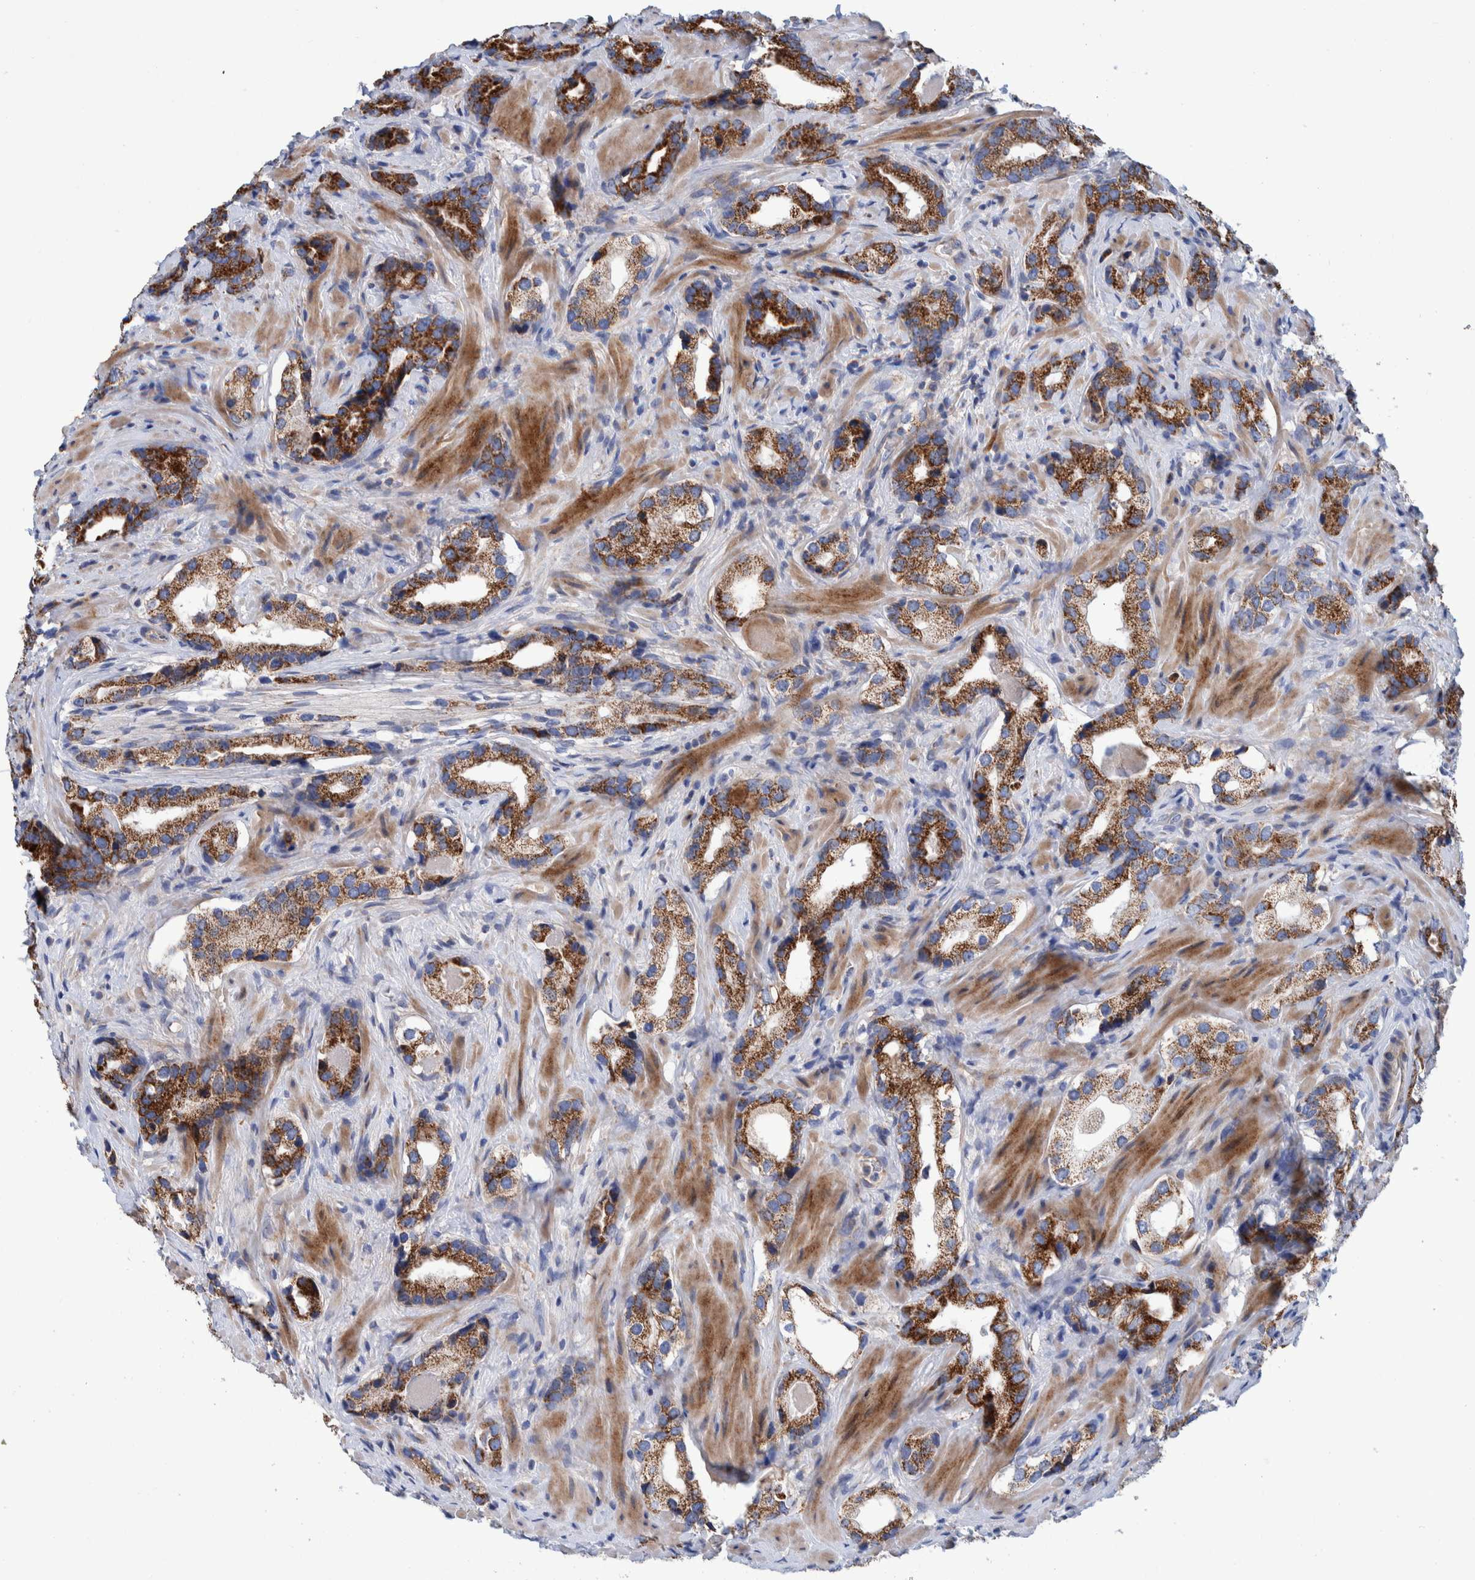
{"staining": {"intensity": "strong", "quantity": ">75%", "location": "cytoplasmic/membranous"}, "tissue": "prostate cancer", "cell_type": "Tumor cells", "image_type": "cancer", "snomed": [{"axis": "morphology", "description": "Adenocarcinoma, High grade"}, {"axis": "topography", "description": "Prostate"}], "caption": "Protein analysis of prostate adenocarcinoma (high-grade) tissue displays strong cytoplasmic/membranous positivity in about >75% of tumor cells.", "gene": "DECR1", "patient": {"sex": "male", "age": 63}}